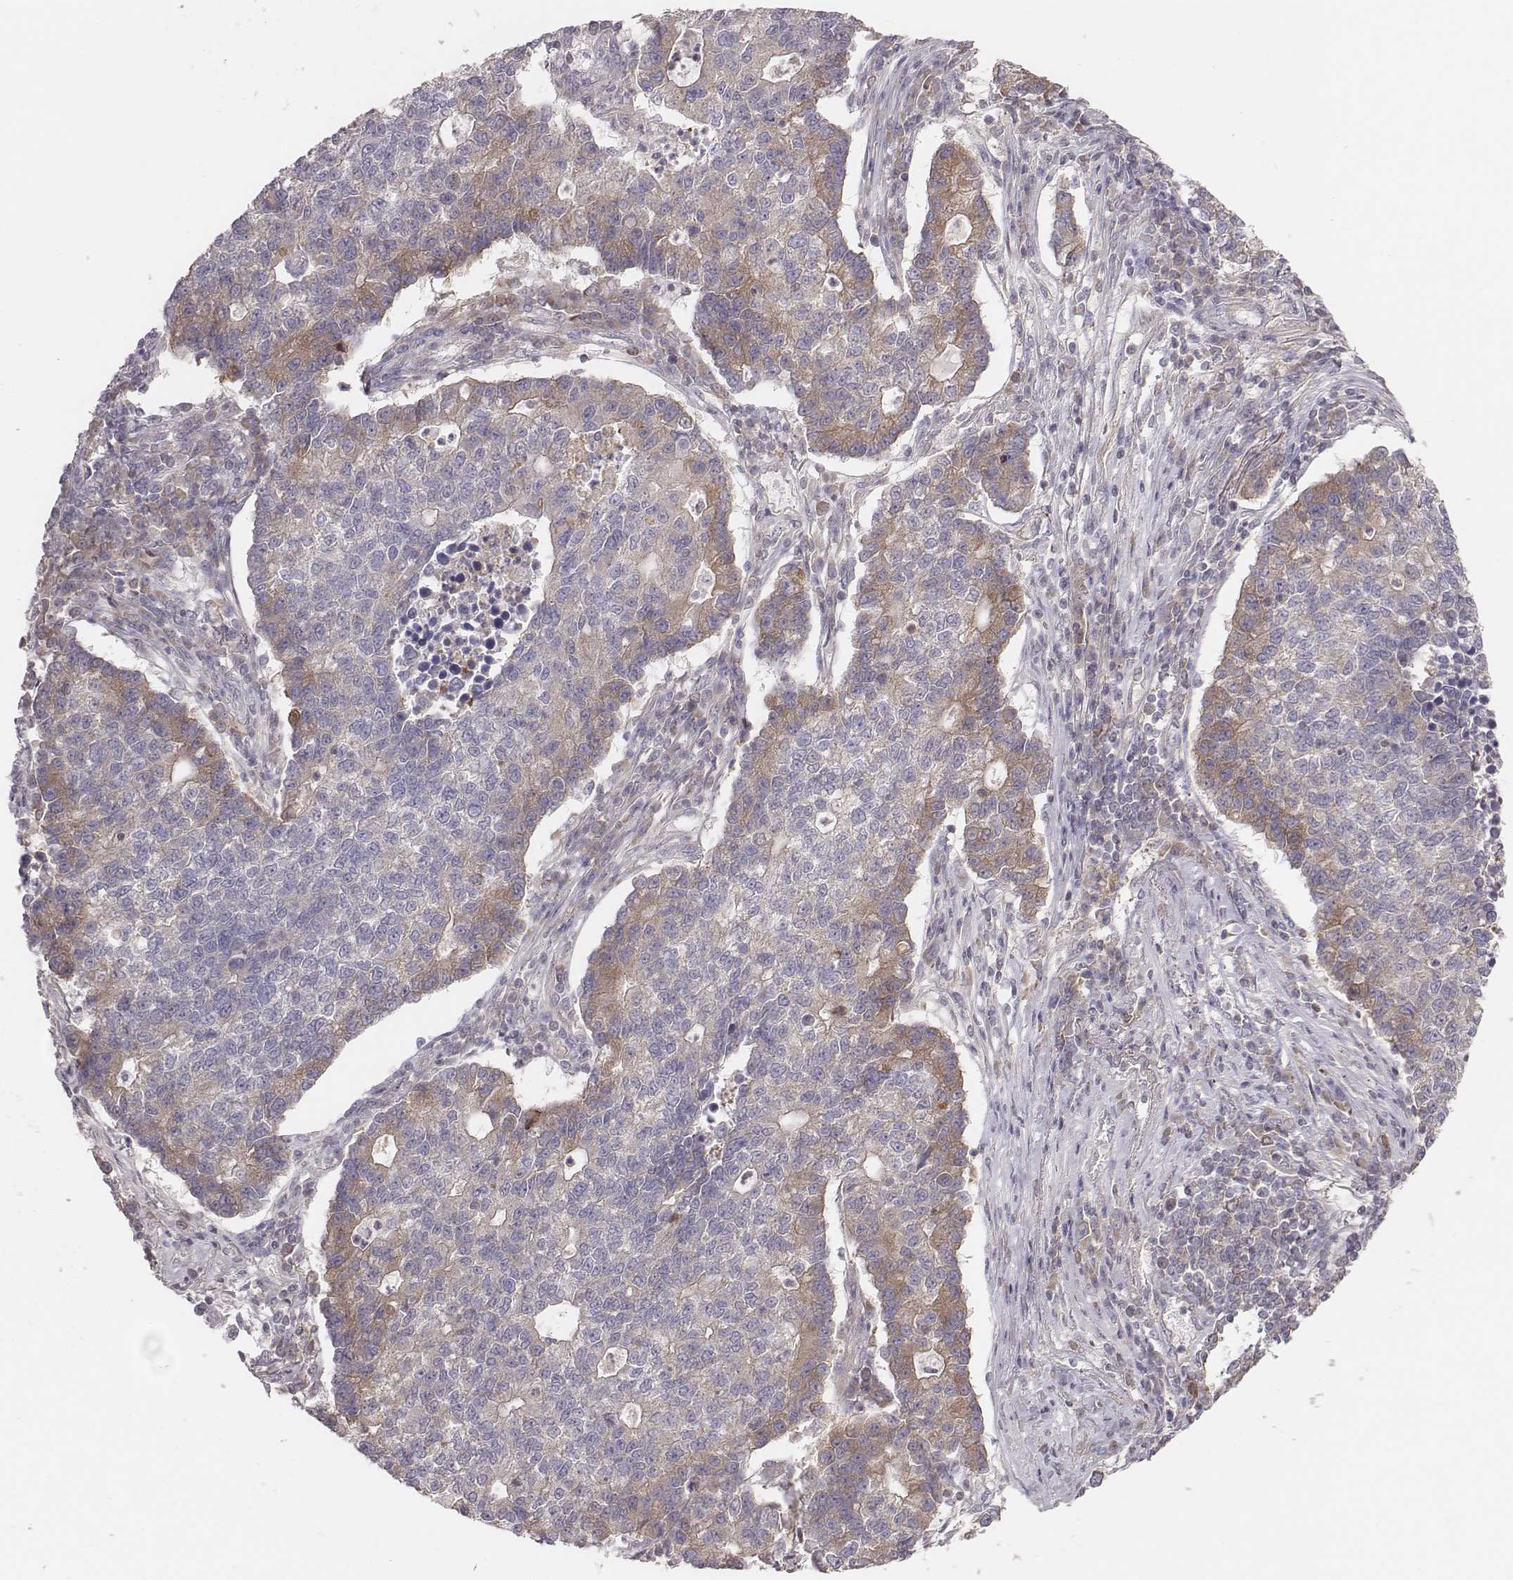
{"staining": {"intensity": "weak", "quantity": "<25%", "location": "cytoplasmic/membranous"}, "tissue": "lung cancer", "cell_type": "Tumor cells", "image_type": "cancer", "snomed": [{"axis": "morphology", "description": "Adenocarcinoma, NOS"}, {"axis": "topography", "description": "Lung"}], "caption": "Protein analysis of lung cancer (adenocarcinoma) reveals no significant staining in tumor cells.", "gene": "CAD", "patient": {"sex": "male", "age": 57}}